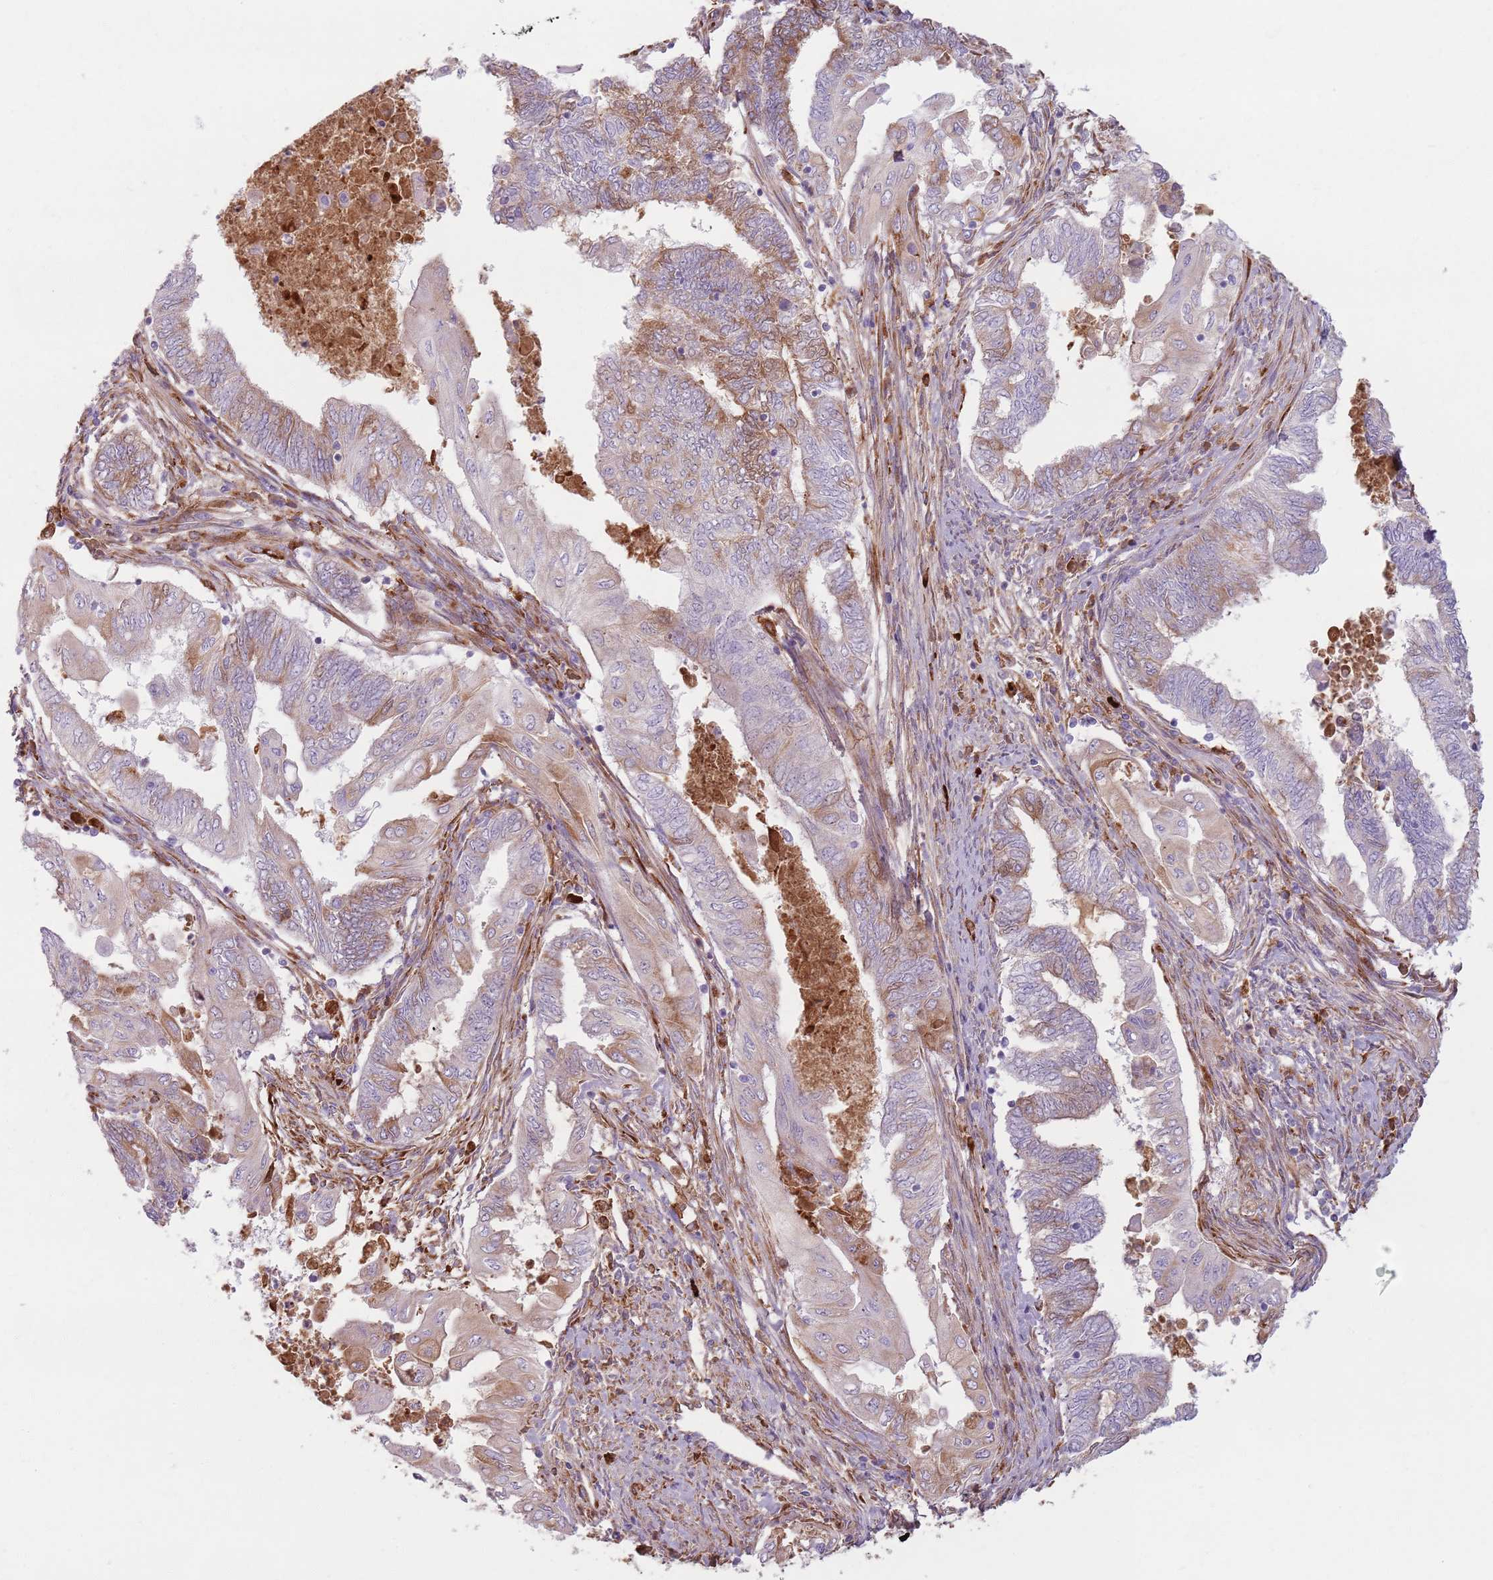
{"staining": {"intensity": "moderate", "quantity": "25%-75%", "location": "cytoplasmic/membranous"}, "tissue": "endometrial cancer", "cell_type": "Tumor cells", "image_type": "cancer", "snomed": [{"axis": "morphology", "description": "Adenocarcinoma, NOS"}, {"axis": "topography", "description": "Uterus"}, {"axis": "topography", "description": "Endometrium"}], "caption": "Immunohistochemistry (IHC) of human endometrial cancer reveals medium levels of moderate cytoplasmic/membranous staining in about 25%-75% of tumor cells.", "gene": "COLGALT1", "patient": {"sex": "female", "age": 70}}